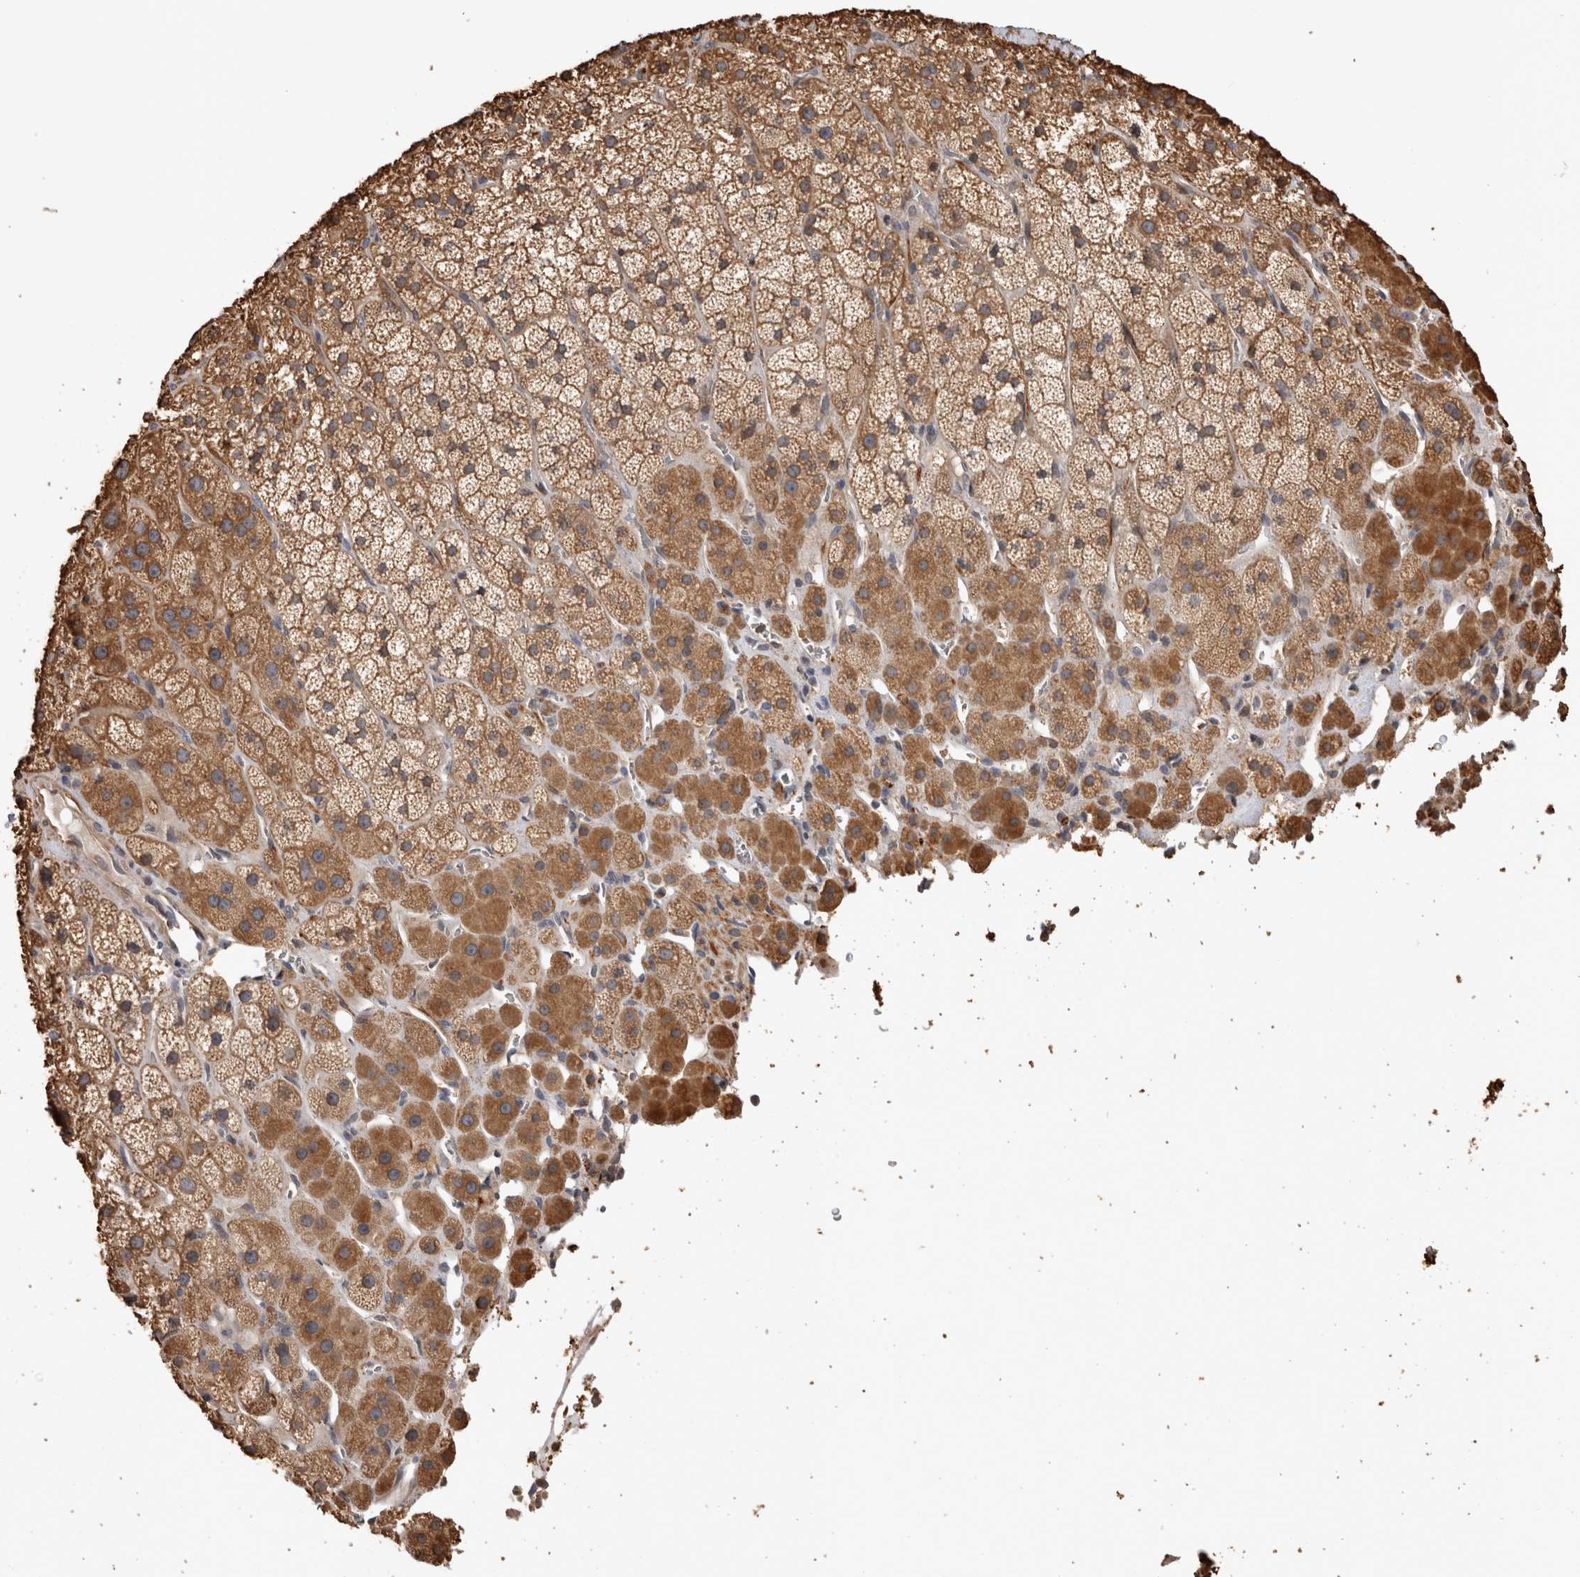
{"staining": {"intensity": "moderate", "quantity": ">75%", "location": "cytoplasmic/membranous"}, "tissue": "adrenal gland", "cell_type": "Glandular cells", "image_type": "normal", "snomed": [{"axis": "morphology", "description": "Normal tissue, NOS"}, {"axis": "topography", "description": "Adrenal gland"}], "caption": "IHC histopathology image of normal adrenal gland stained for a protein (brown), which reveals medium levels of moderate cytoplasmic/membranous staining in approximately >75% of glandular cells.", "gene": "CLIP1", "patient": {"sex": "male", "age": 57}}